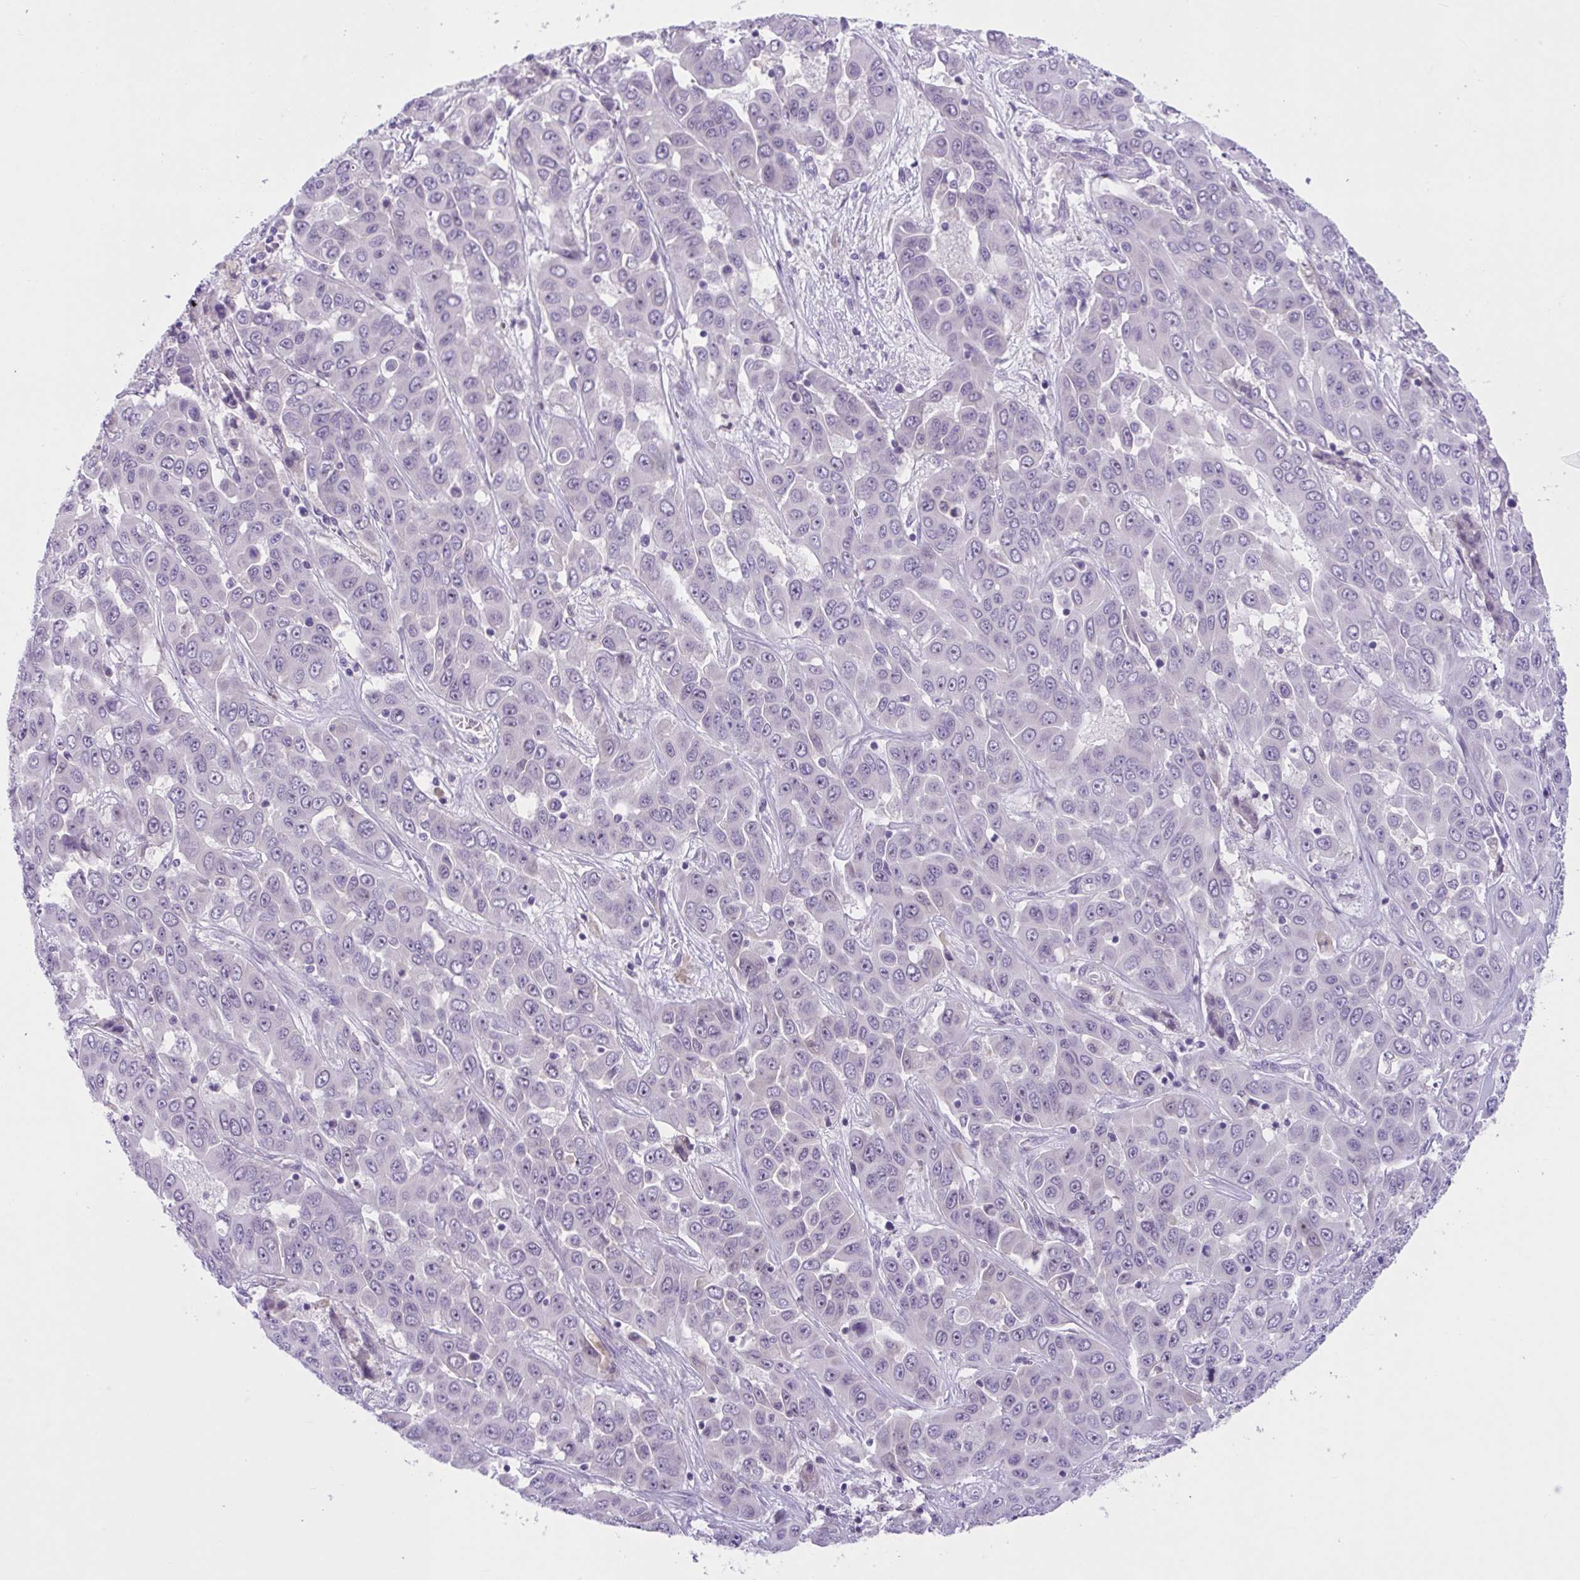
{"staining": {"intensity": "negative", "quantity": "none", "location": "none"}, "tissue": "liver cancer", "cell_type": "Tumor cells", "image_type": "cancer", "snomed": [{"axis": "morphology", "description": "Cholangiocarcinoma"}, {"axis": "topography", "description": "Liver"}], "caption": "Immunohistochemistry (IHC) micrograph of human liver cancer stained for a protein (brown), which reveals no staining in tumor cells.", "gene": "WNT9B", "patient": {"sex": "female", "age": 52}}